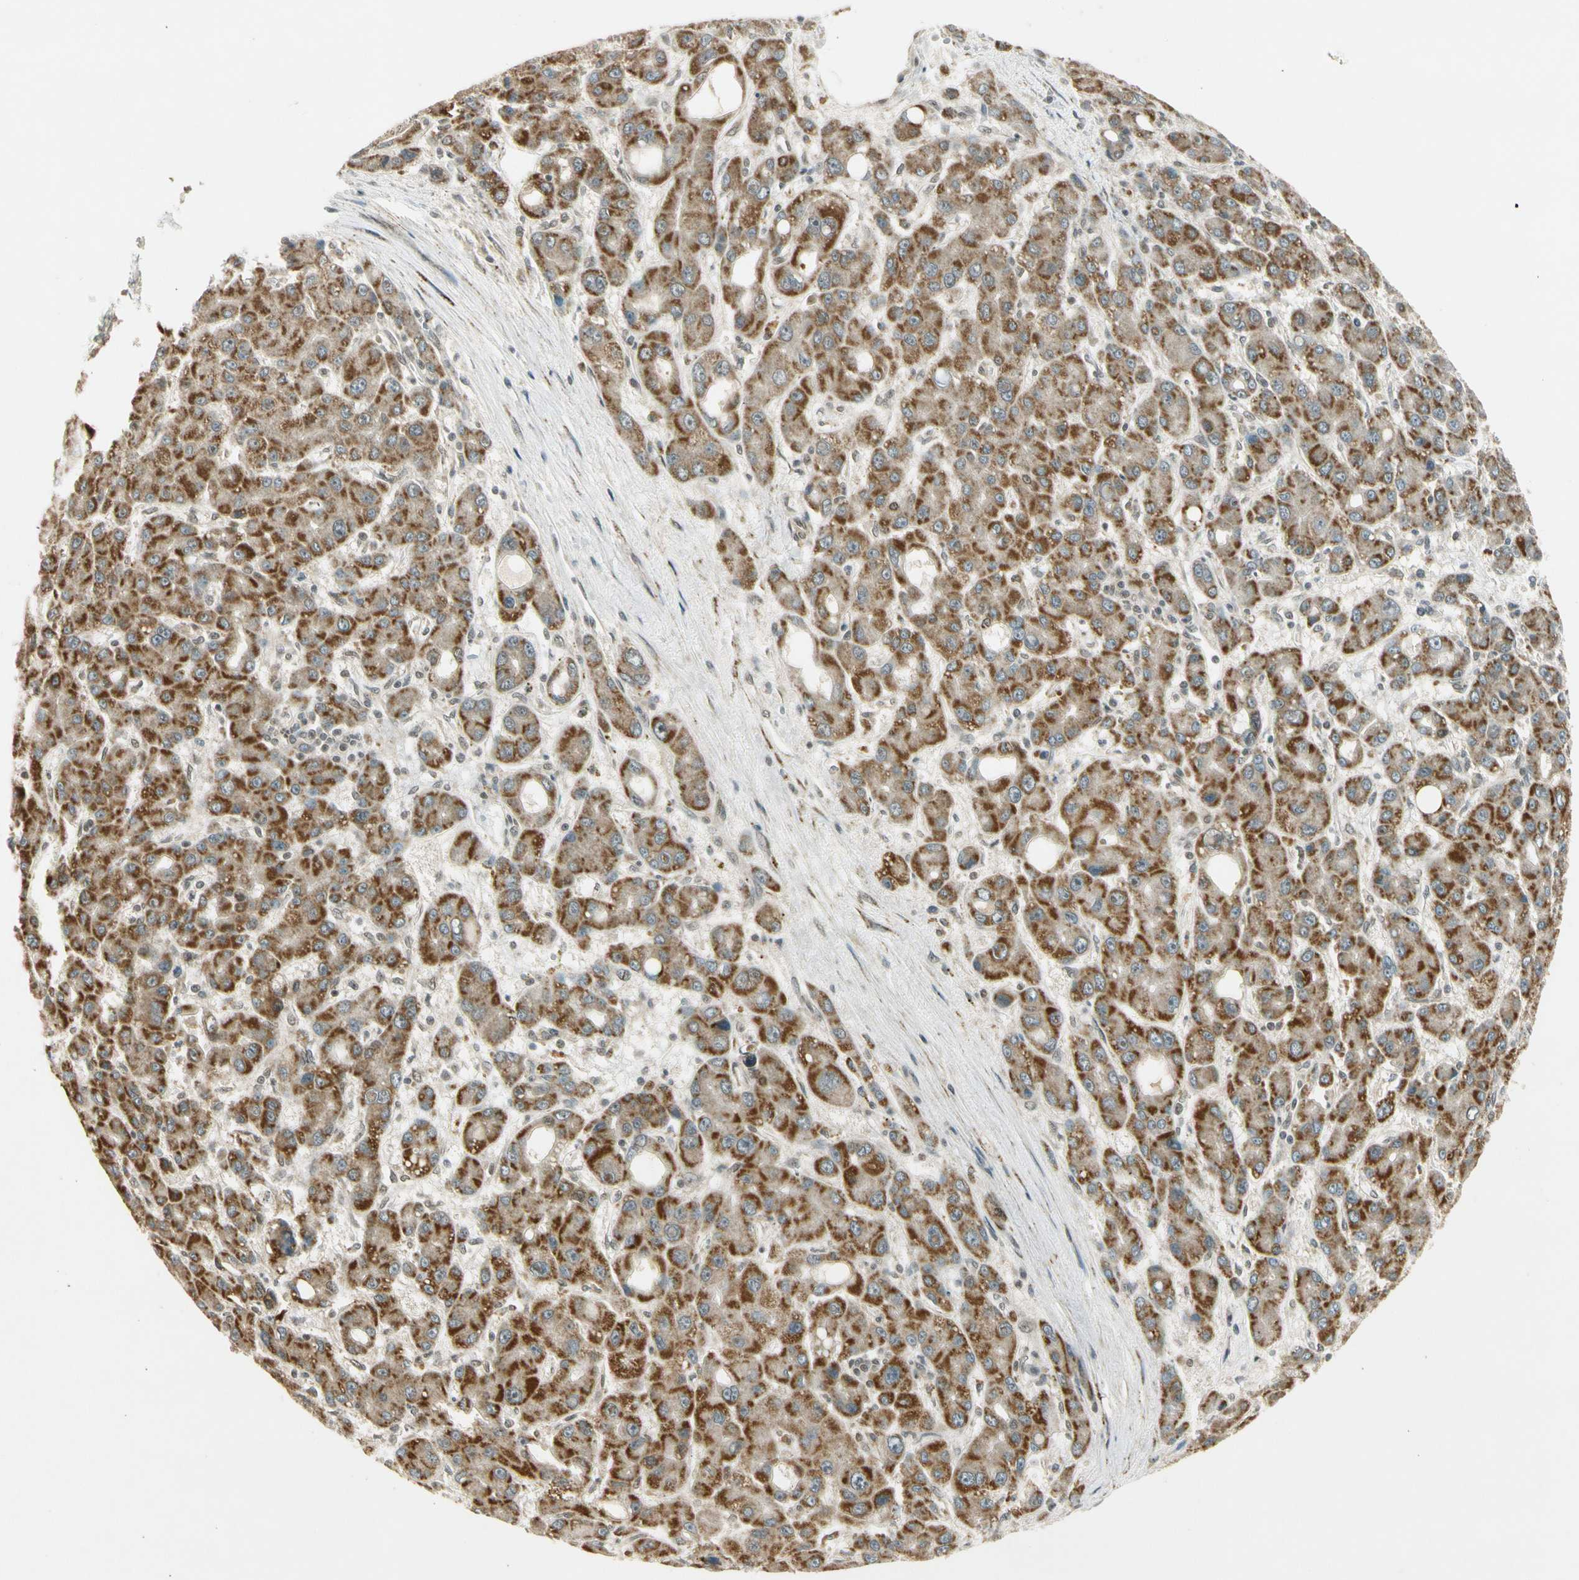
{"staining": {"intensity": "moderate", "quantity": "25%-75%", "location": "cytoplasmic/membranous"}, "tissue": "liver cancer", "cell_type": "Tumor cells", "image_type": "cancer", "snomed": [{"axis": "morphology", "description": "Carcinoma, Hepatocellular, NOS"}, {"axis": "topography", "description": "Liver"}], "caption": "High-power microscopy captured an IHC micrograph of hepatocellular carcinoma (liver), revealing moderate cytoplasmic/membranous expression in about 25%-75% of tumor cells.", "gene": "ZNF135", "patient": {"sex": "male", "age": 55}}